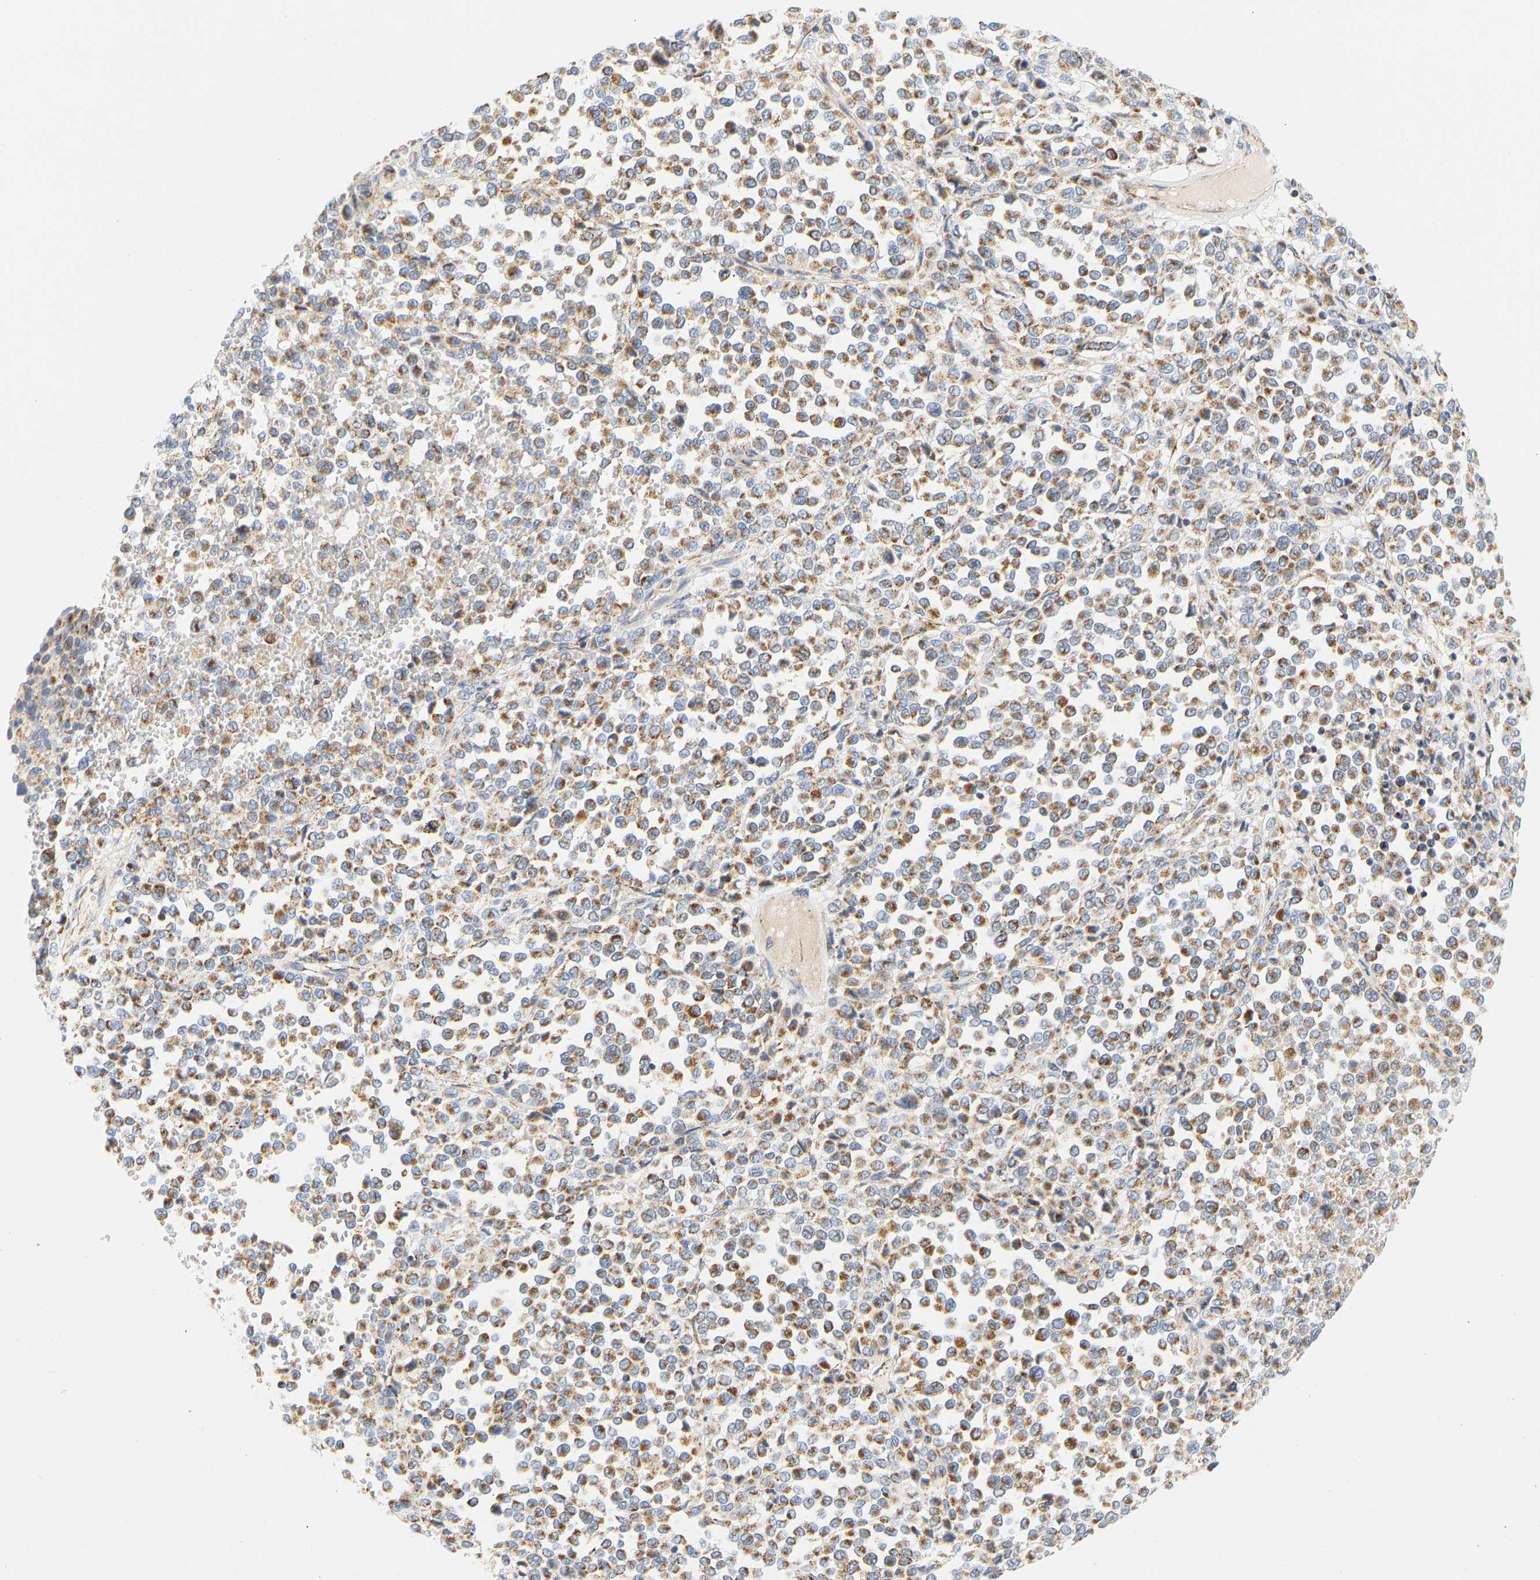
{"staining": {"intensity": "moderate", "quantity": ">75%", "location": "cytoplasmic/membranous"}, "tissue": "melanoma", "cell_type": "Tumor cells", "image_type": "cancer", "snomed": [{"axis": "morphology", "description": "Malignant melanoma, Metastatic site"}, {"axis": "topography", "description": "Pancreas"}], "caption": "Immunohistochemistry (IHC) of human malignant melanoma (metastatic site) shows medium levels of moderate cytoplasmic/membranous positivity in about >75% of tumor cells.", "gene": "GRPEL2", "patient": {"sex": "female", "age": 30}}